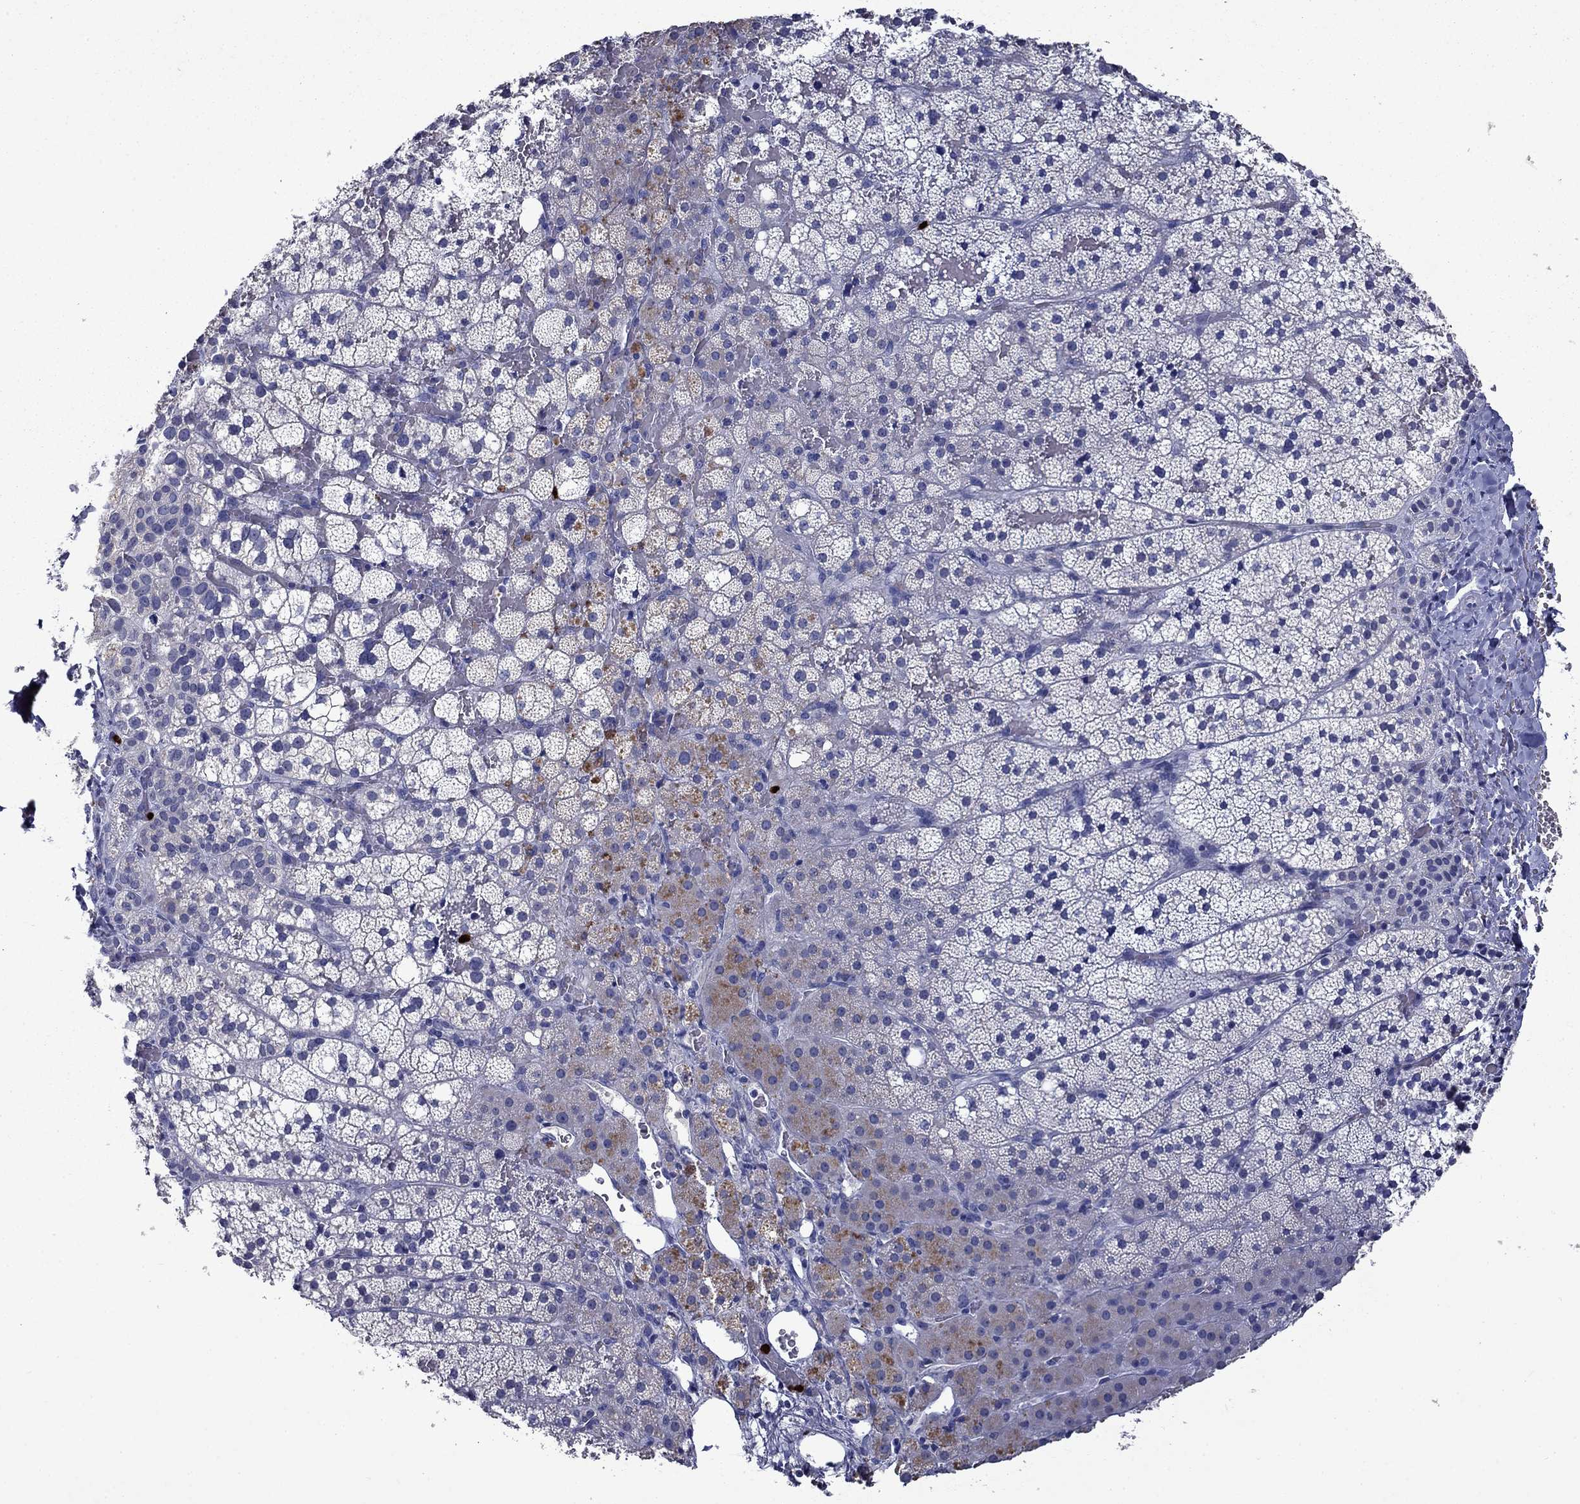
{"staining": {"intensity": "negative", "quantity": "none", "location": "none"}, "tissue": "adrenal gland", "cell_type": "Glandular cells", "image_type": "normal", "snomed": [{"axis": "morphology", "description": "Normal tissue, NOS"}, {"axis": "topography", "description": "Adrenal gland"}], "caption": "Adrenal gland was stained to show a protein in brown. There is no significant positivity in glandular cells. (Brightfield microscopy of DAB IHC at high magnification).", "gene": "IRF5", "patient": {"sex": "male", "age": 53}}